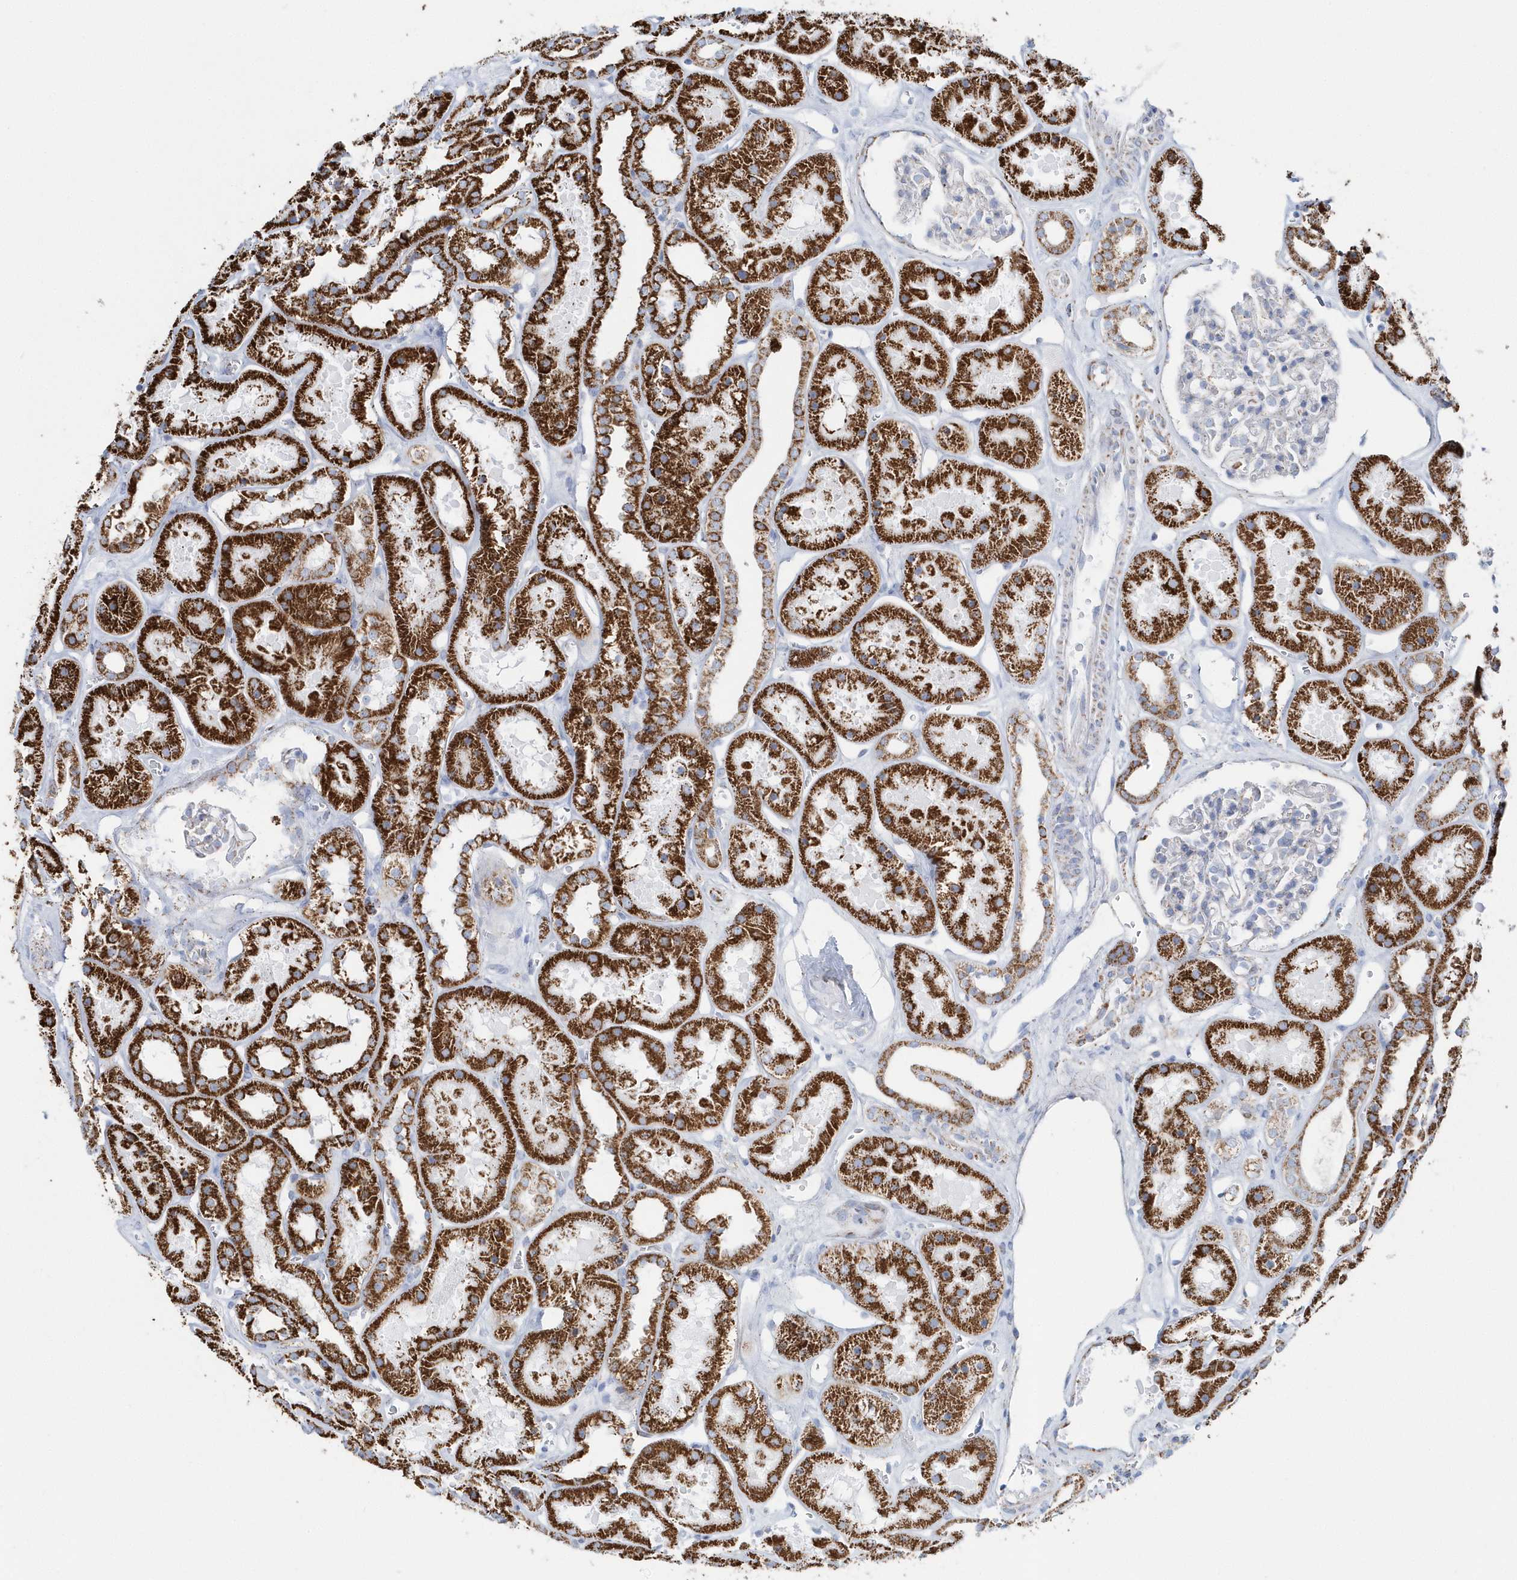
{"staining": {"intensity": "negative", "quantity": "none", "location": "none"}, "tissue": "kidney", "cell_type": "Cells in glomeruli", "image_type": "normal", "snomed": [{"axis": "morphology", "description": "Normal tissue, NOS"}, {"axis": "topography", "description": "Kidney"}], "caption": "A micrograph of kidney stained for a protein shows no brown staining in cells in glomeruli. Brightfield microscopy of immunohistochemistry stained with DAB (3,3'-diaminobenzidine) (brown) and hematoxylin (blue), captured at high magnification.", "gene": "TMCO6", "patient": {"sex": "female", "age": 41}}